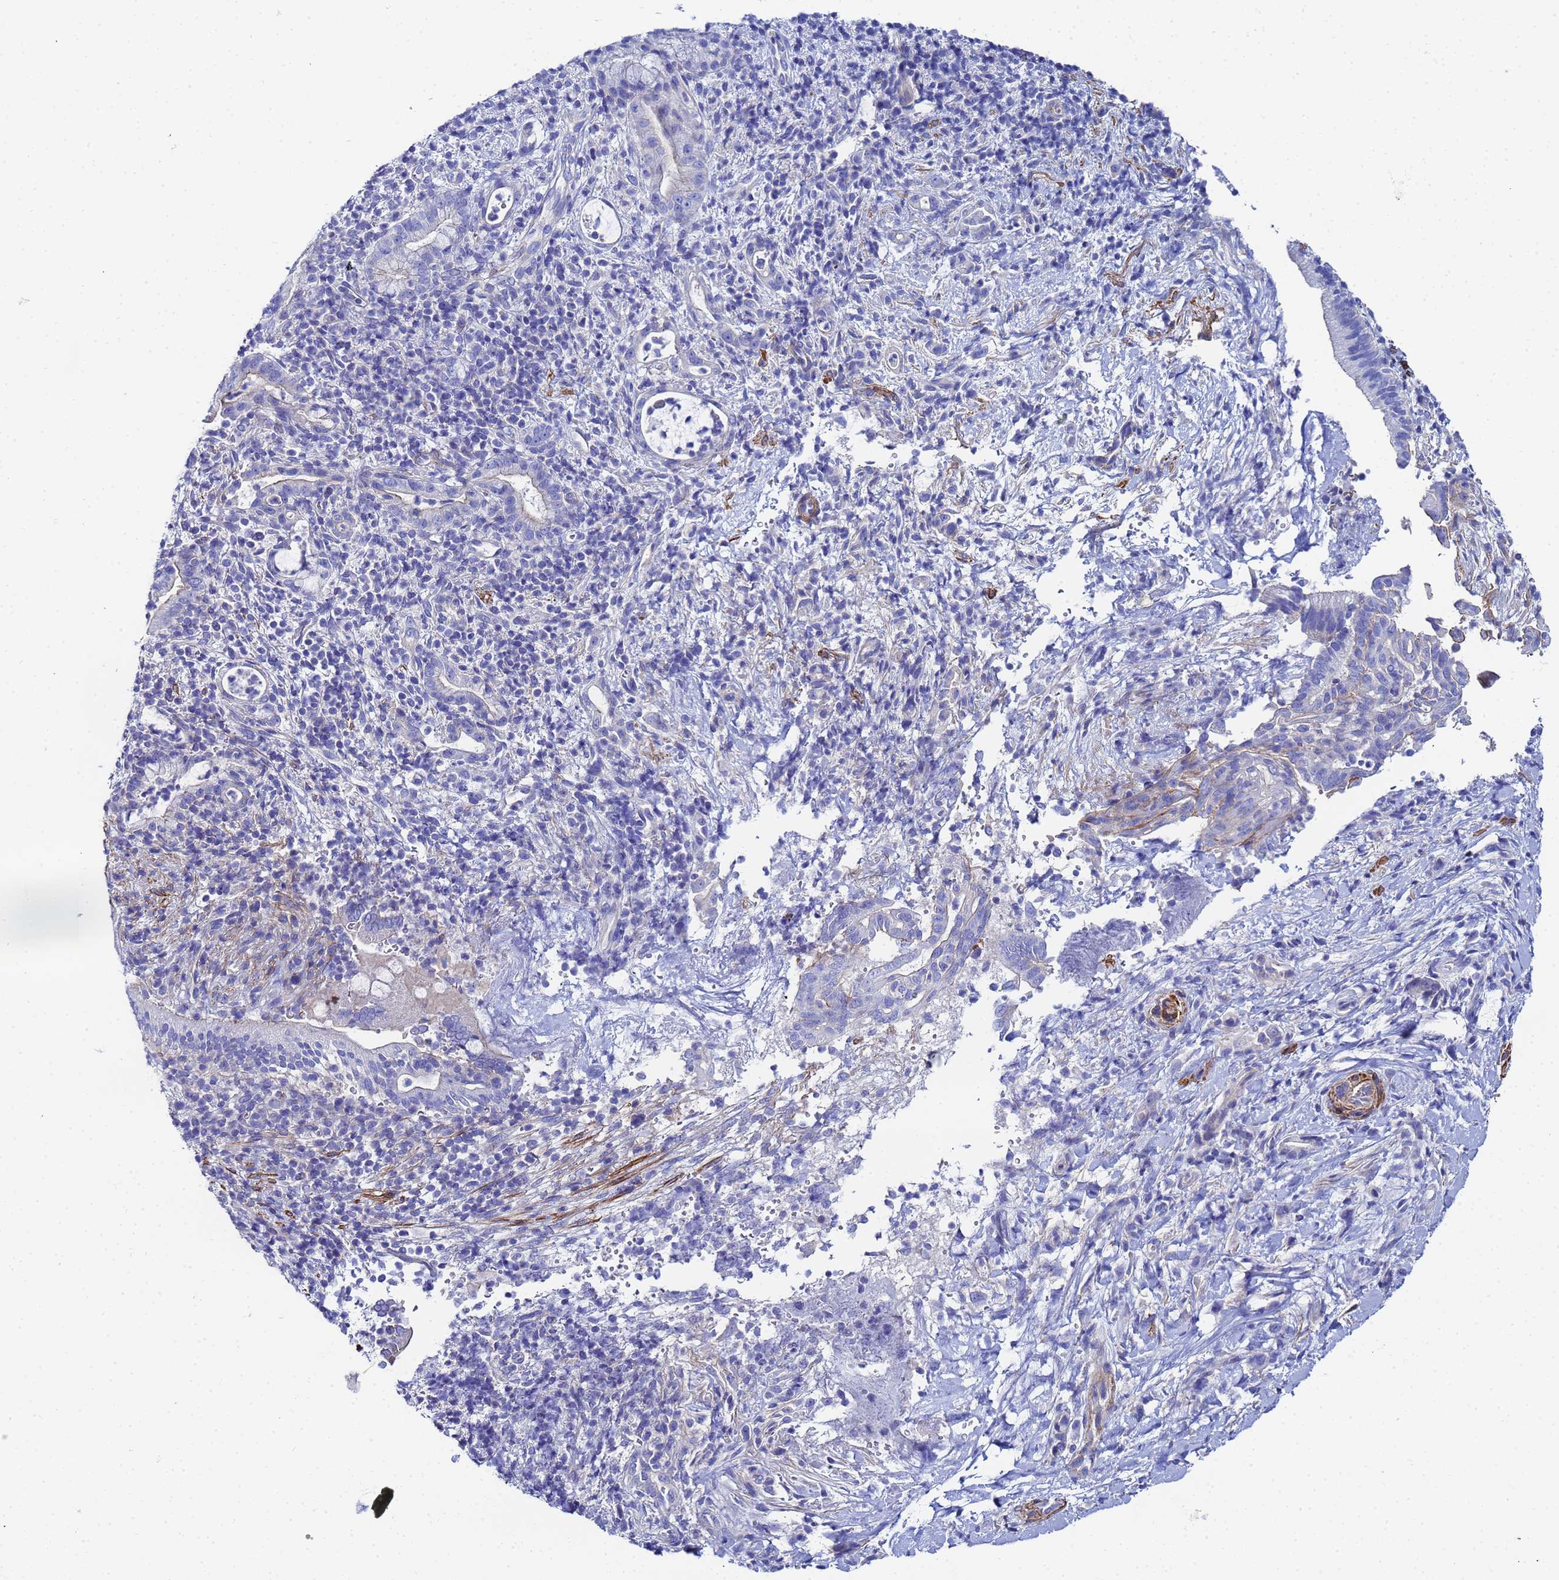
{"staining": {"intensity": "negative", "quantity": "none", "location": "none"}, "tissue": "pancreatic cancer", "cell_type": "Tumor cells", "image_type": "cancer", "snomed": [{"axis": "morphology", "description": "Normal tissue, NOS"}, {"axis": "morphology", "description": "Adenocarcinoma, NOS"}, {"axis": "topography", "description": "Pancreas"}], "caption": "Tumor cells are negative for protein expression in human pancreatic cancer (adenocarcinoma).", "gene": "RAB39B", "patient": {"sex": "female", "age": 55}}